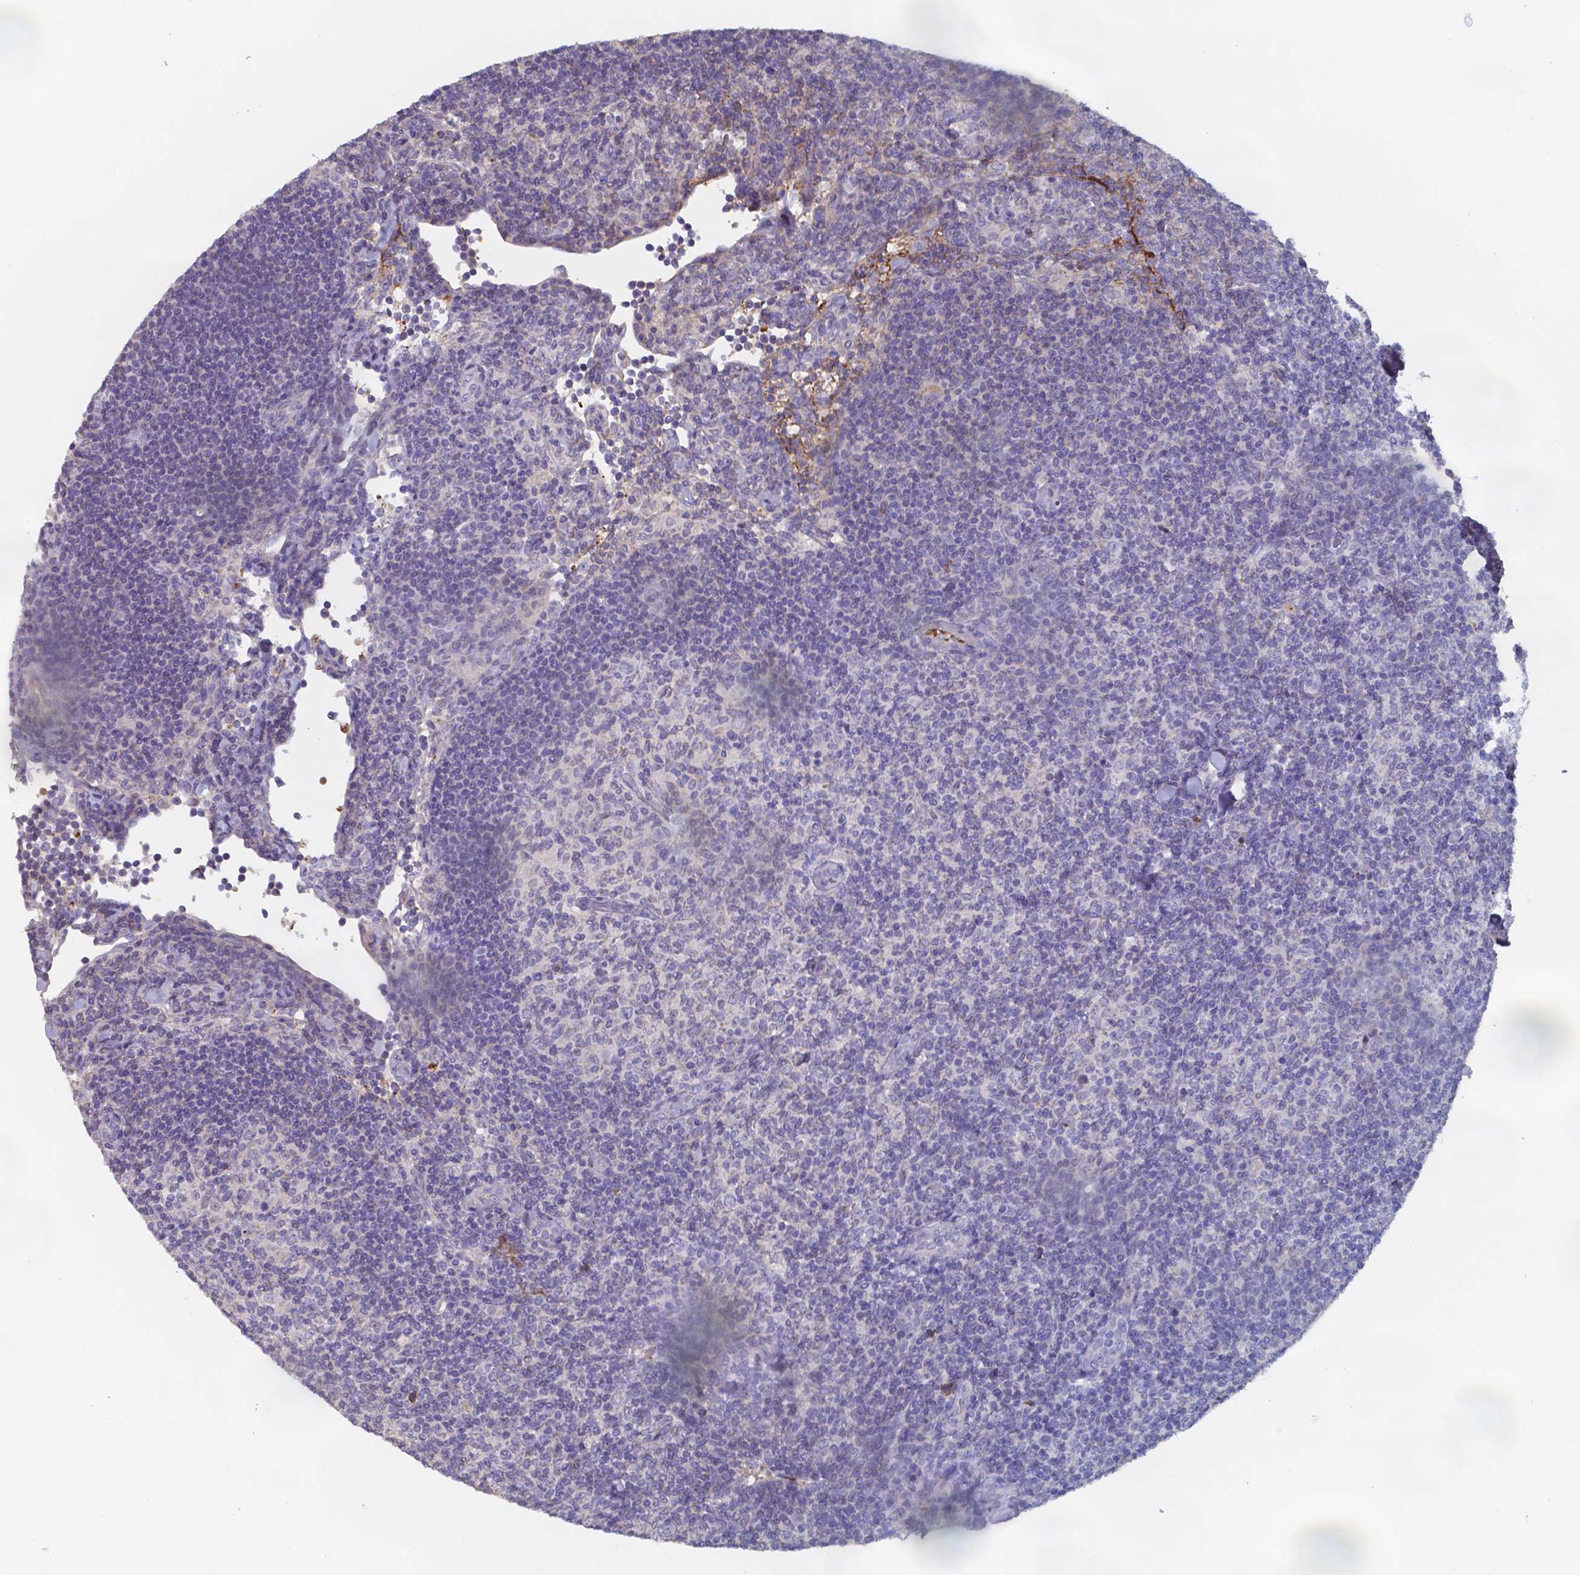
{"staining": {"intensity": "negative", "quantity": "none", "location": "none"}, "tissue": "lymphoma", "cell_type": "Tumor cells", "image_type": "cancer", "snomed": [{"axis": "morphology", "description": "Malignant lymphoma, non-Hodgkin's type, Low grade"}, {"axis": "topography", "description": "Lymph node"}], "caption": "Low-grade malignant lymphoma, non-Hodgkin's type was stained to show a protein in brown. There is no significant expression in tumor cells.", "gene": "BTBD17", "patient": {"sex": "female", "age": 56}}